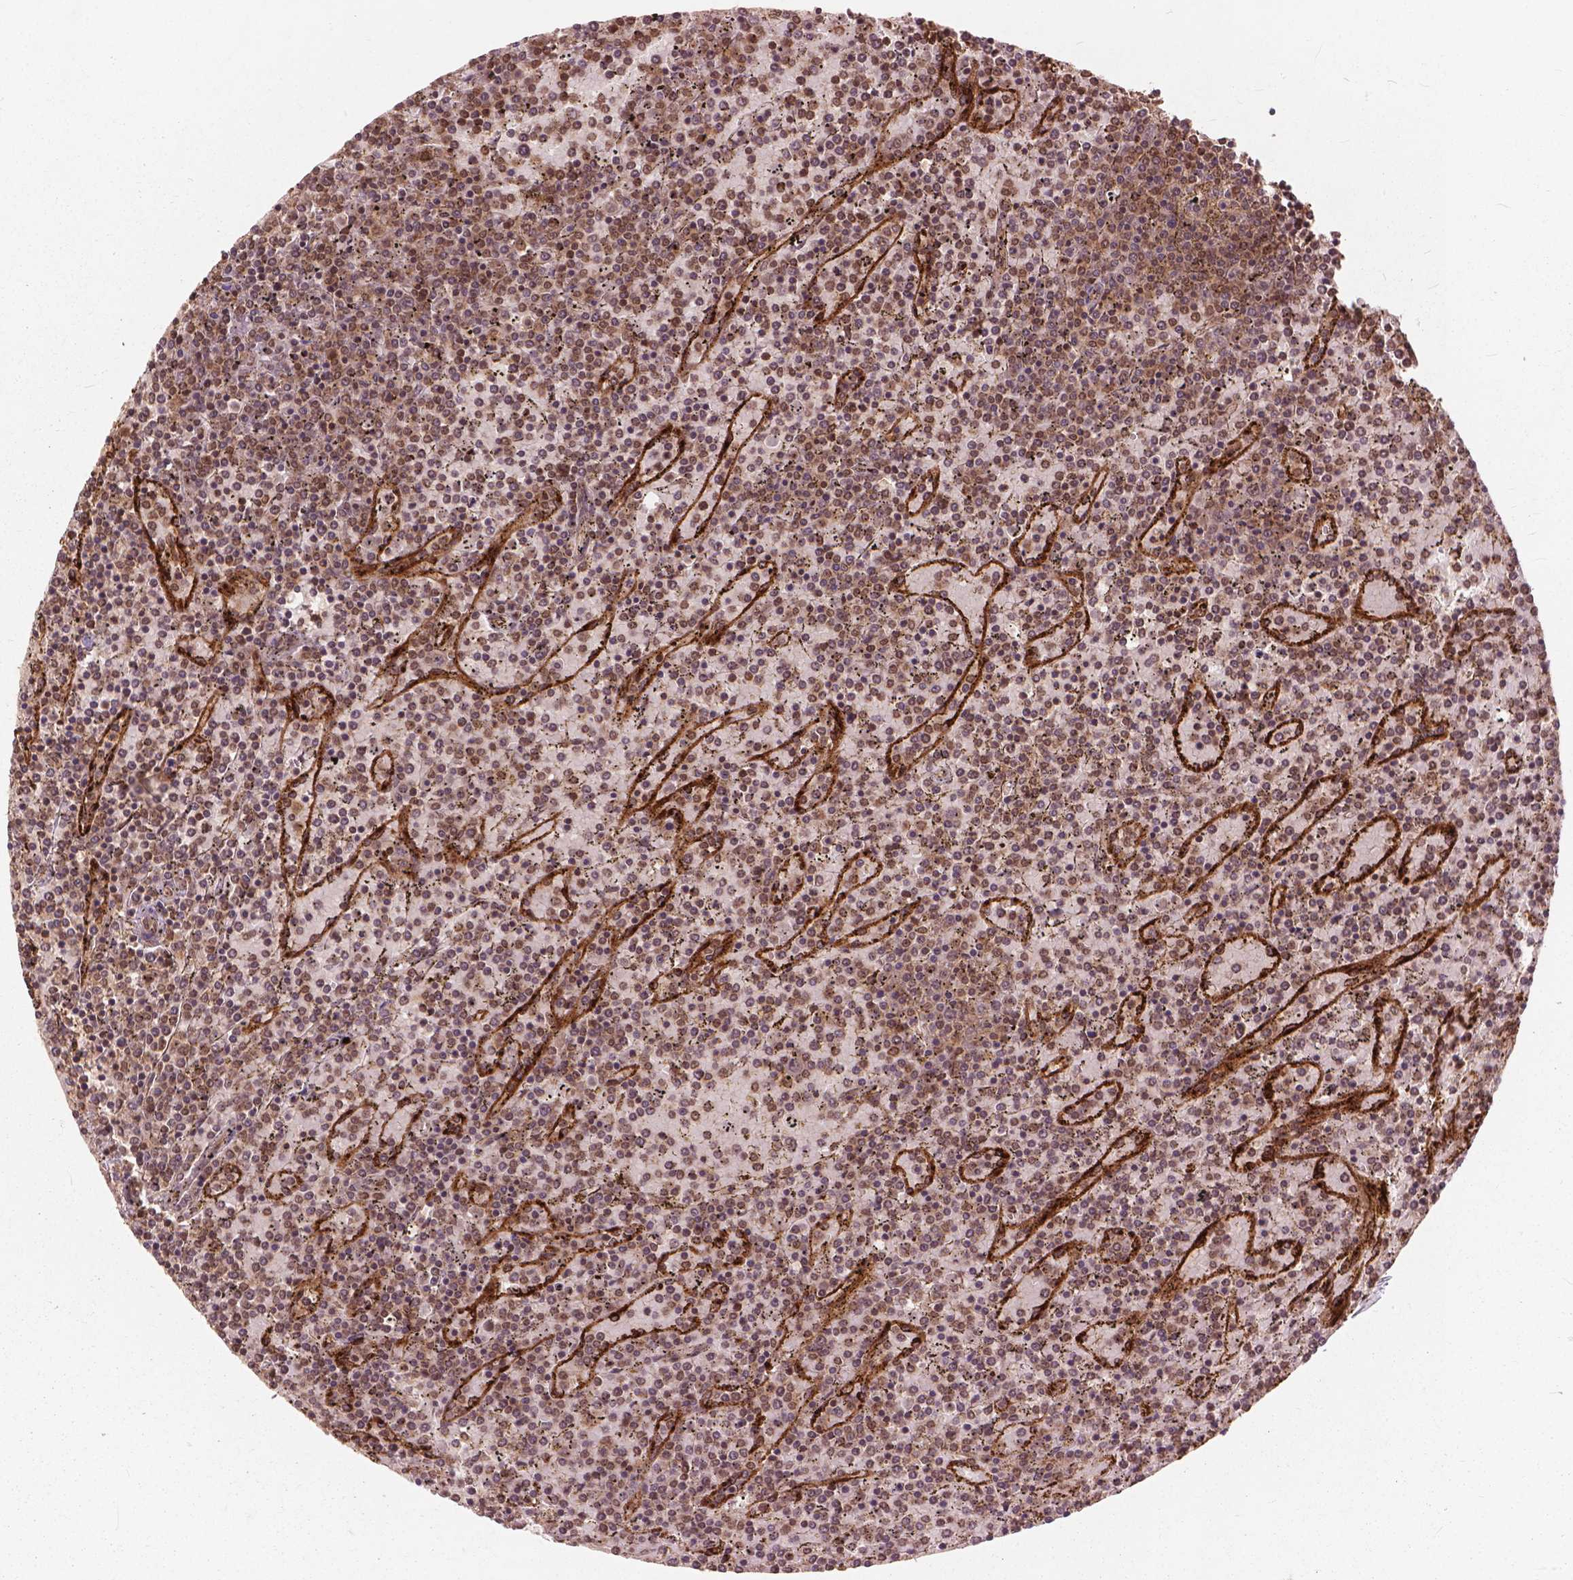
{"staining": {"intensity": "moderate", "quantity": "25%-75%", "location": "cytoplasmic/membranous,nuclear"}, "tissue": "lymphoma", "cell_type": "Tumor cells", "image_type": "cancer", "snomed": [{"axis": "morphology", "description": "Malignant lymphoma, non-Hodgkin's type, Low grade"}, {"axis": "topography", "description": "Spleen"}], "caption": "DAB immunohistochemical staining of malignant lymphoma, non-Hodgkin's type (low-grade) shows moderate cytoplasmic/membranous and nuclear protein staining in approximately 25%-75% of tumor cells. The protein of interest is stained brown, and the nuclei are stained in blue (DAB (3,3'-diaminobenzidine) IHC with brightfield microscopy, high magnification).", "gene": "SSU72", "patient": {"sex": "female", "age": 77}}